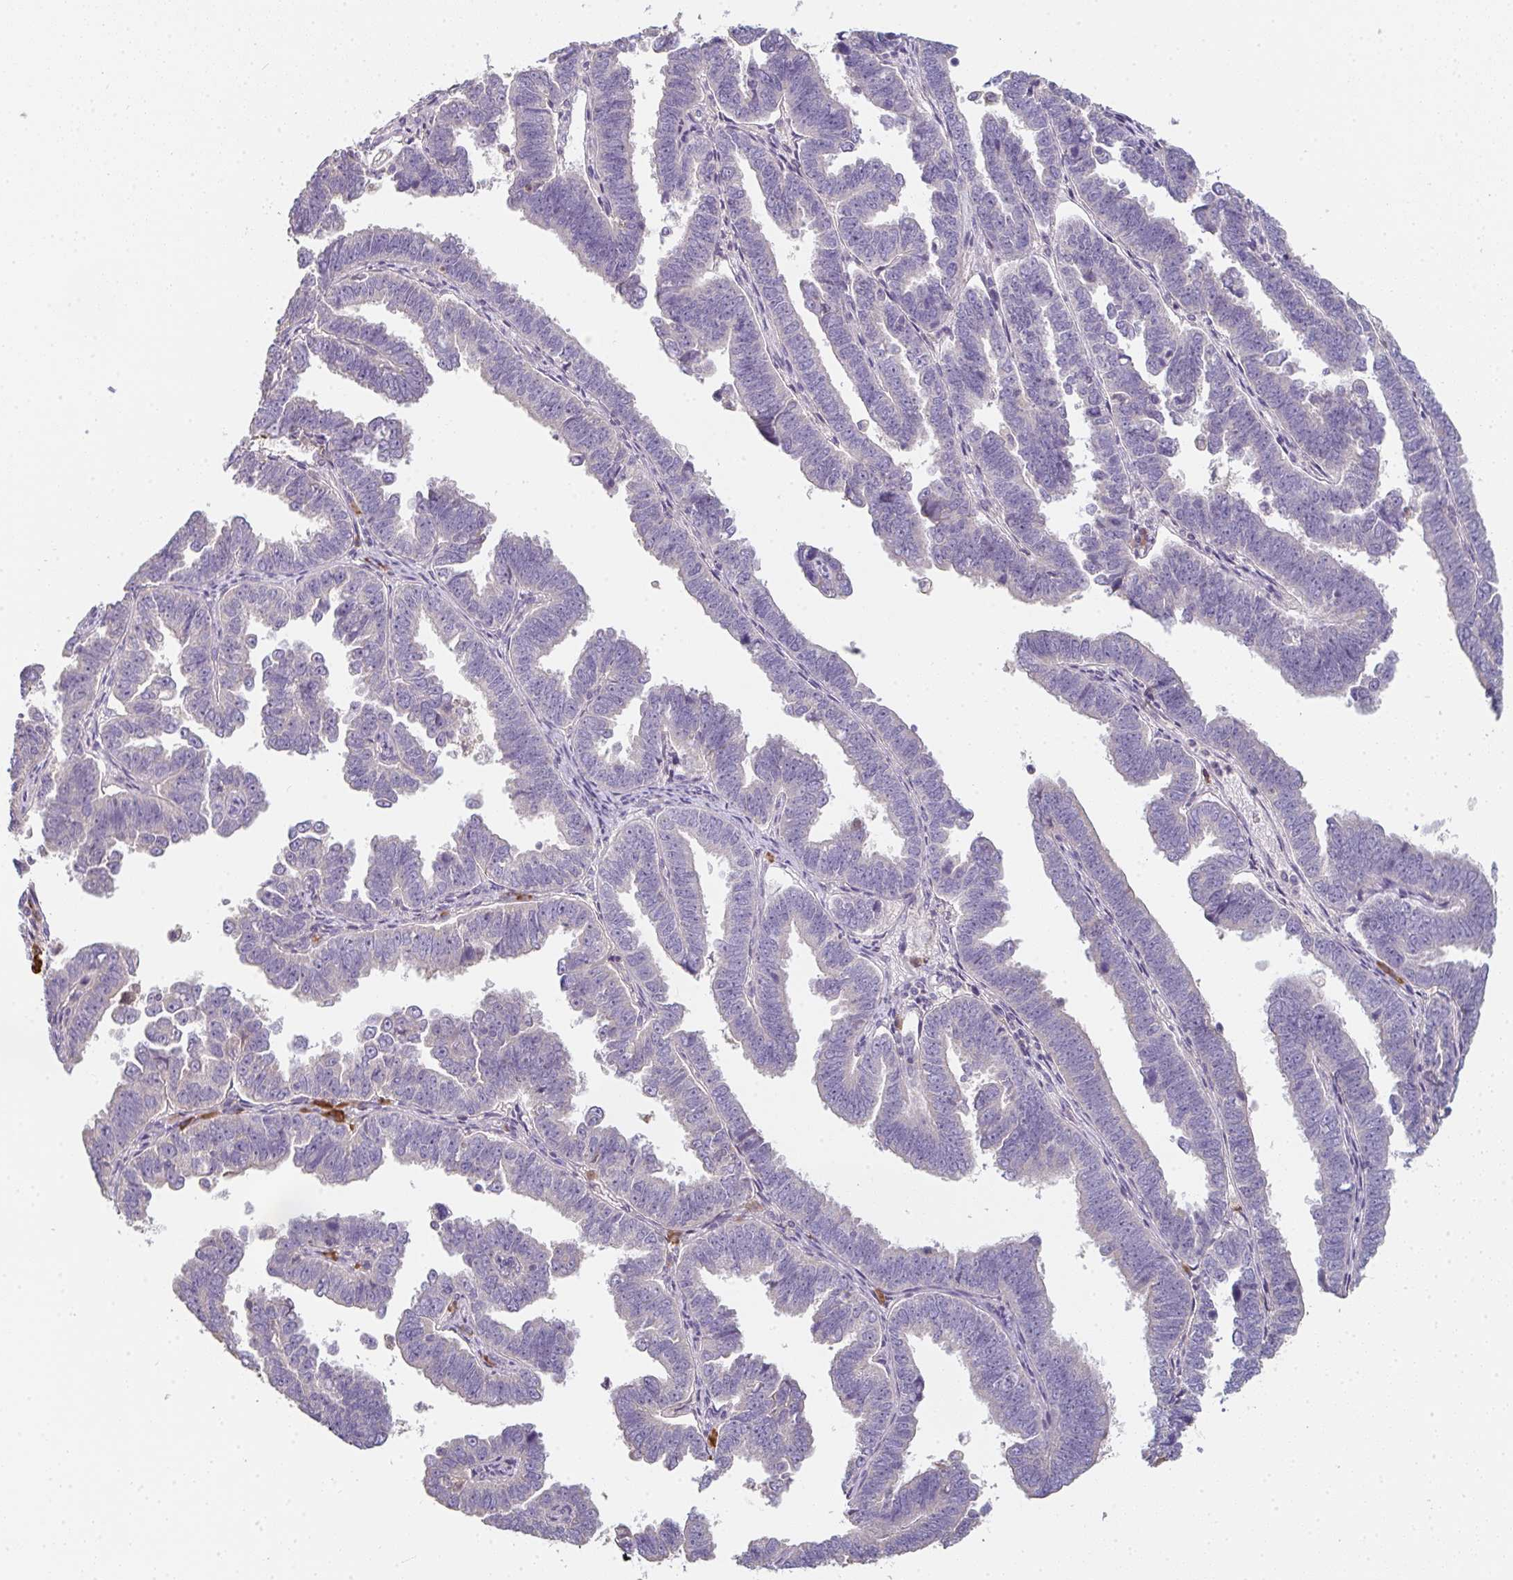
{"staining": {"intensity": "negative", "quantity": "none", "location": "none"}, "tissue": "endometrial cancer", "cell_type": "Tumor cells", "image_type": "cancer", "snomed": [{"axis": "morphology", "description": "Adenocarcinoma, NOS"}, {"axis": "topography", "description": "Endometrium"}], "caption": "Tumor cells show no significant protein positivity in endometrial cancer.", "gene": "ZNF215", "patient": {"sex": "female", "age": 75}}